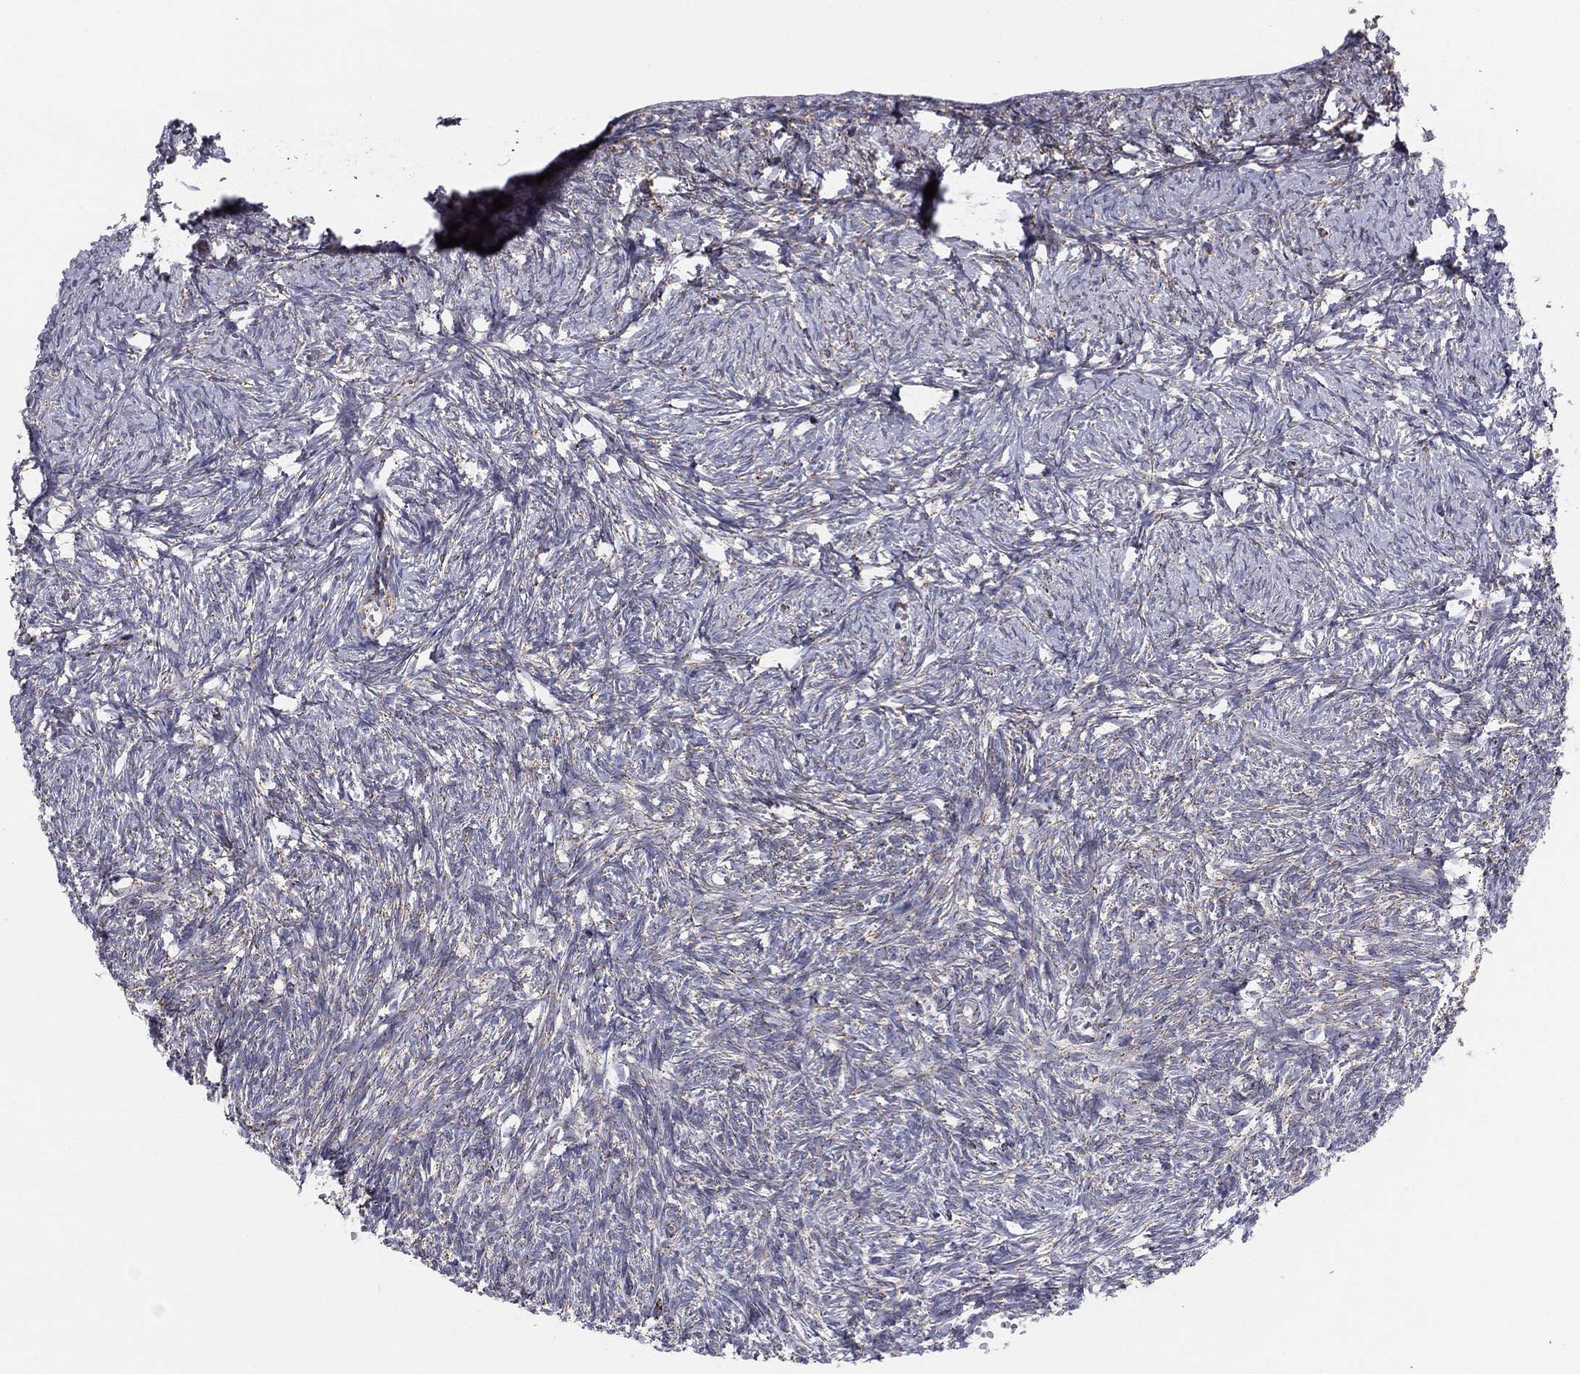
{"staining": {"intensity": "negative", "quantity": "none", "location": "none"}, "tissue": "ovary", "cell_type": "Ovarian stroma cells", "image_type": "normal", "snomed": [{"axis": "morphology", "description": "Normal tissue, NOS"}, {"axis": "topography", "description": "Ovary"}], "caption": "High power microscopy micrograph of an IHC image of unremarkable ovary, revealing no significant staining in ovarian stroma cells.", "gene": "NDUFV1", "patient": {"sex": "female", "age": 43}}